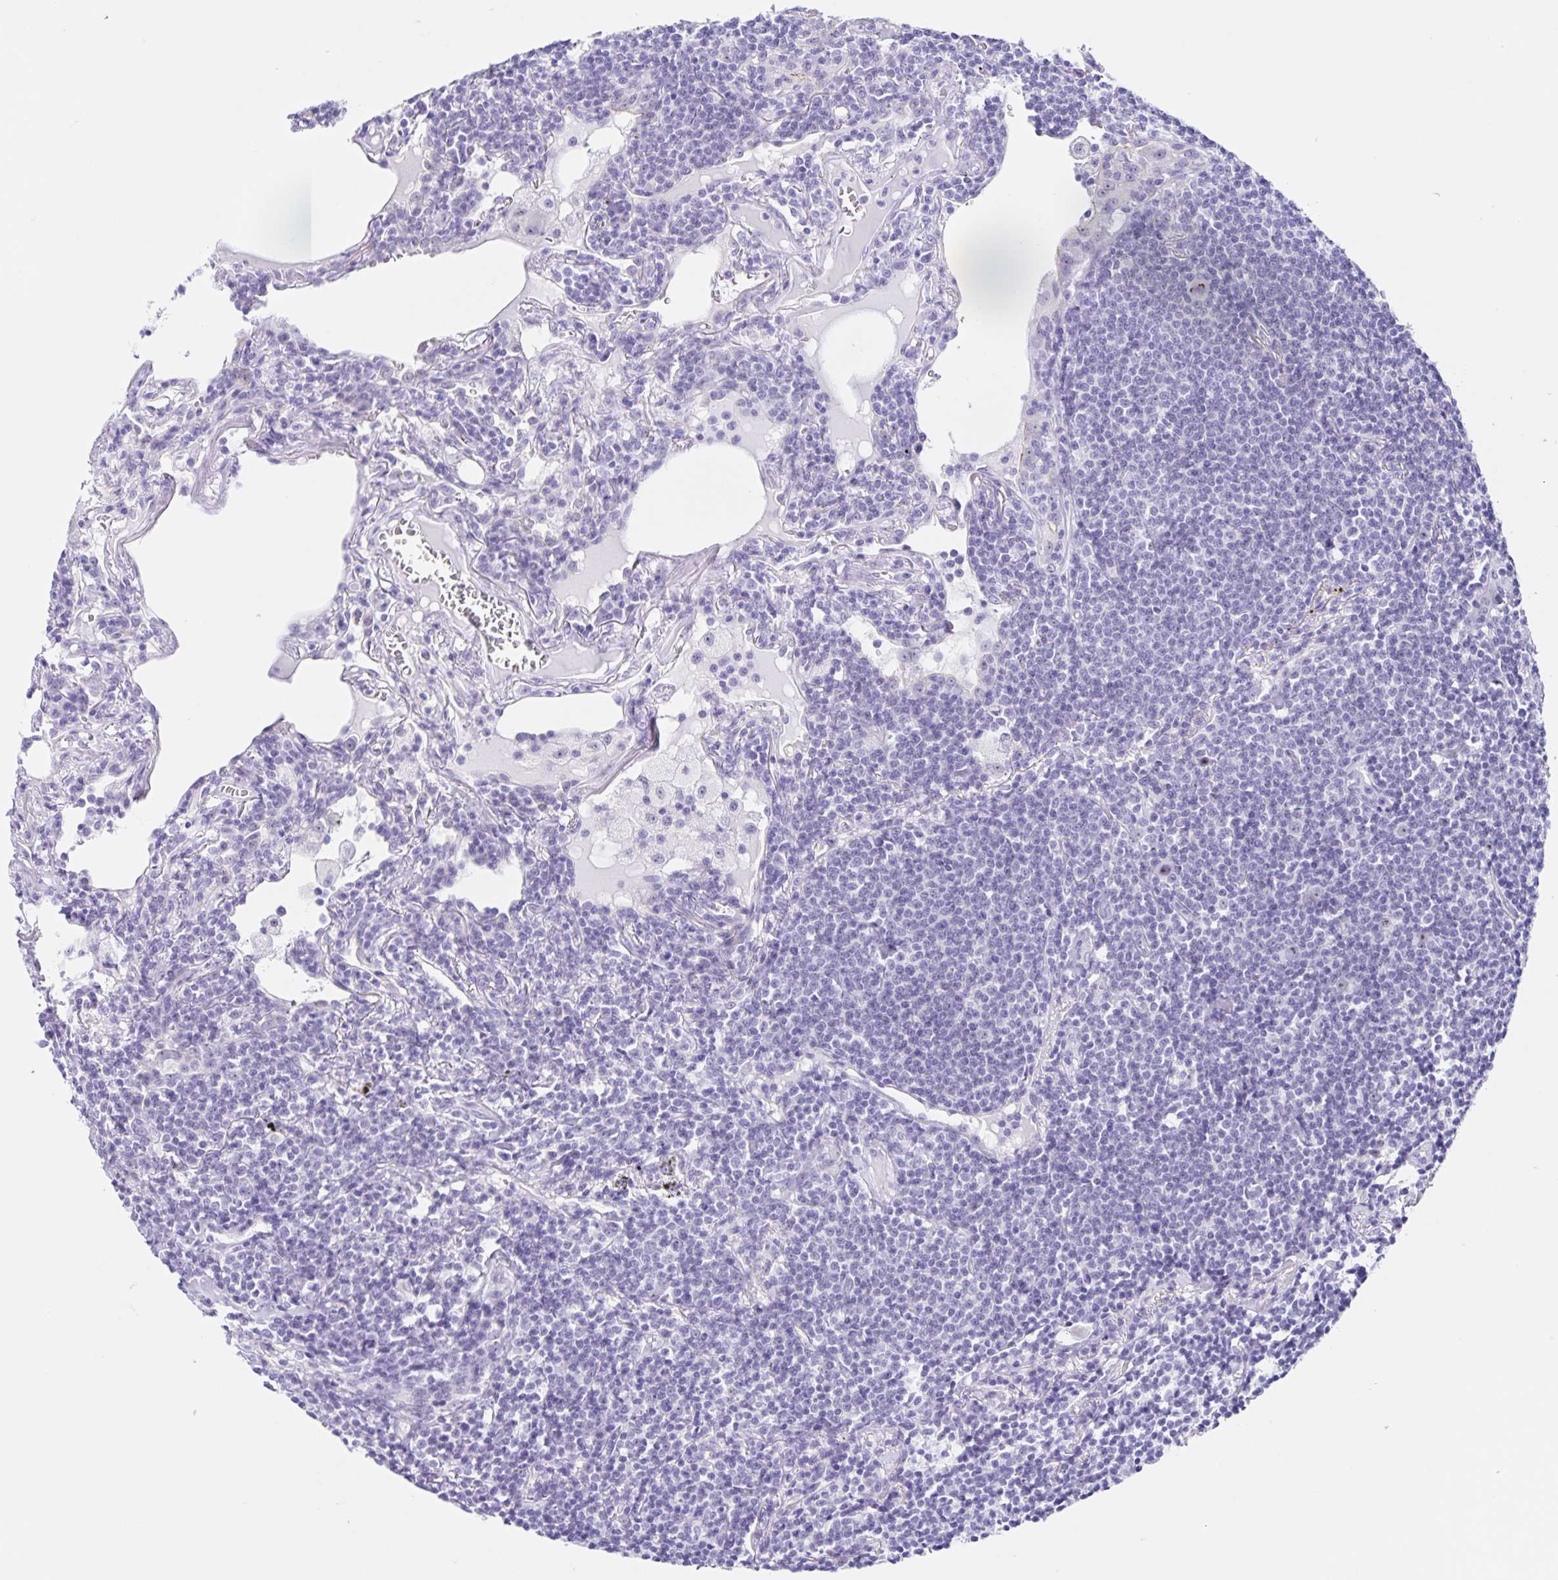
{"staining": {"intensity": "negative", "quantity": "none", "location": "none"}, "tissue": "lymphoma", "cell_type": "Tumor cells", "image_type": "cancer", "snomed": [{"axis": "morphology", "description": "Malignant lymphoma, non-Hodgkin's type, Low grade"}, {"axis": "topography", "description": "Lung"}], "caption": "Lymphoma was stained to show a protein in brown. There is no significant positivity in tumor cells. (DAB immunohistochemistry (IHC) with hematoxylin counter stain).", "gene": "FAM170A", "patient": {"sex": "female", "age": 71}}